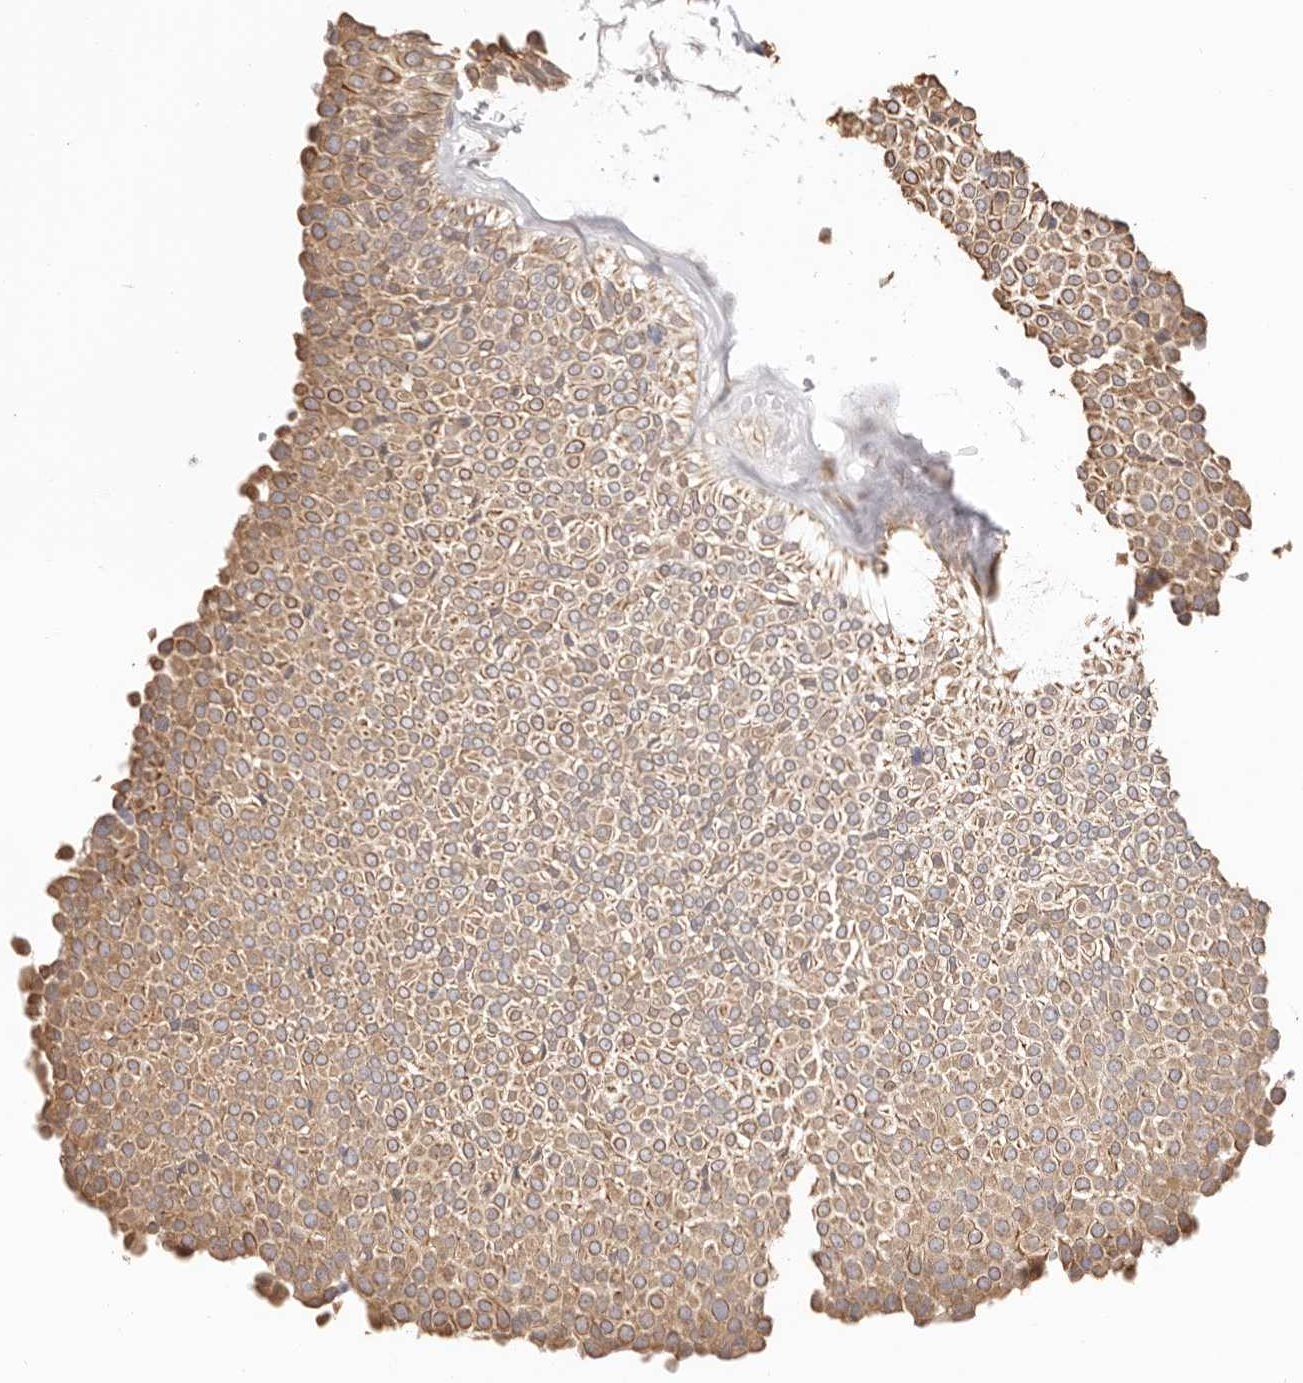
{"staining": {"intensity": "weak", "quantity": "25%-75%", "location": "cytoplasmic/membranous"}, "tissue": "urothelial cancer", "cell_type": "Tumor cells", "image_type": "cancer", "snomed": [{"axis": "morphology", "description": "Urothelial carcinoma, Low grade"}, {"axis": "topography", "description": "Urinary bladder"}], "caption": "Immunohistochemistry (DAB (3,3'-diaminobenzidine)) staining of urothelial cancer exhibits weak cytoplasmic/membranous protein expression in approximately 25%-75% of tumor cells. (DAB (3,3'-diaminobenzidine) = brown stain, brightfield microscopy at high magnification).", "gene": "BCL2L15", "patient": {"sex": "male", "age": 78}}